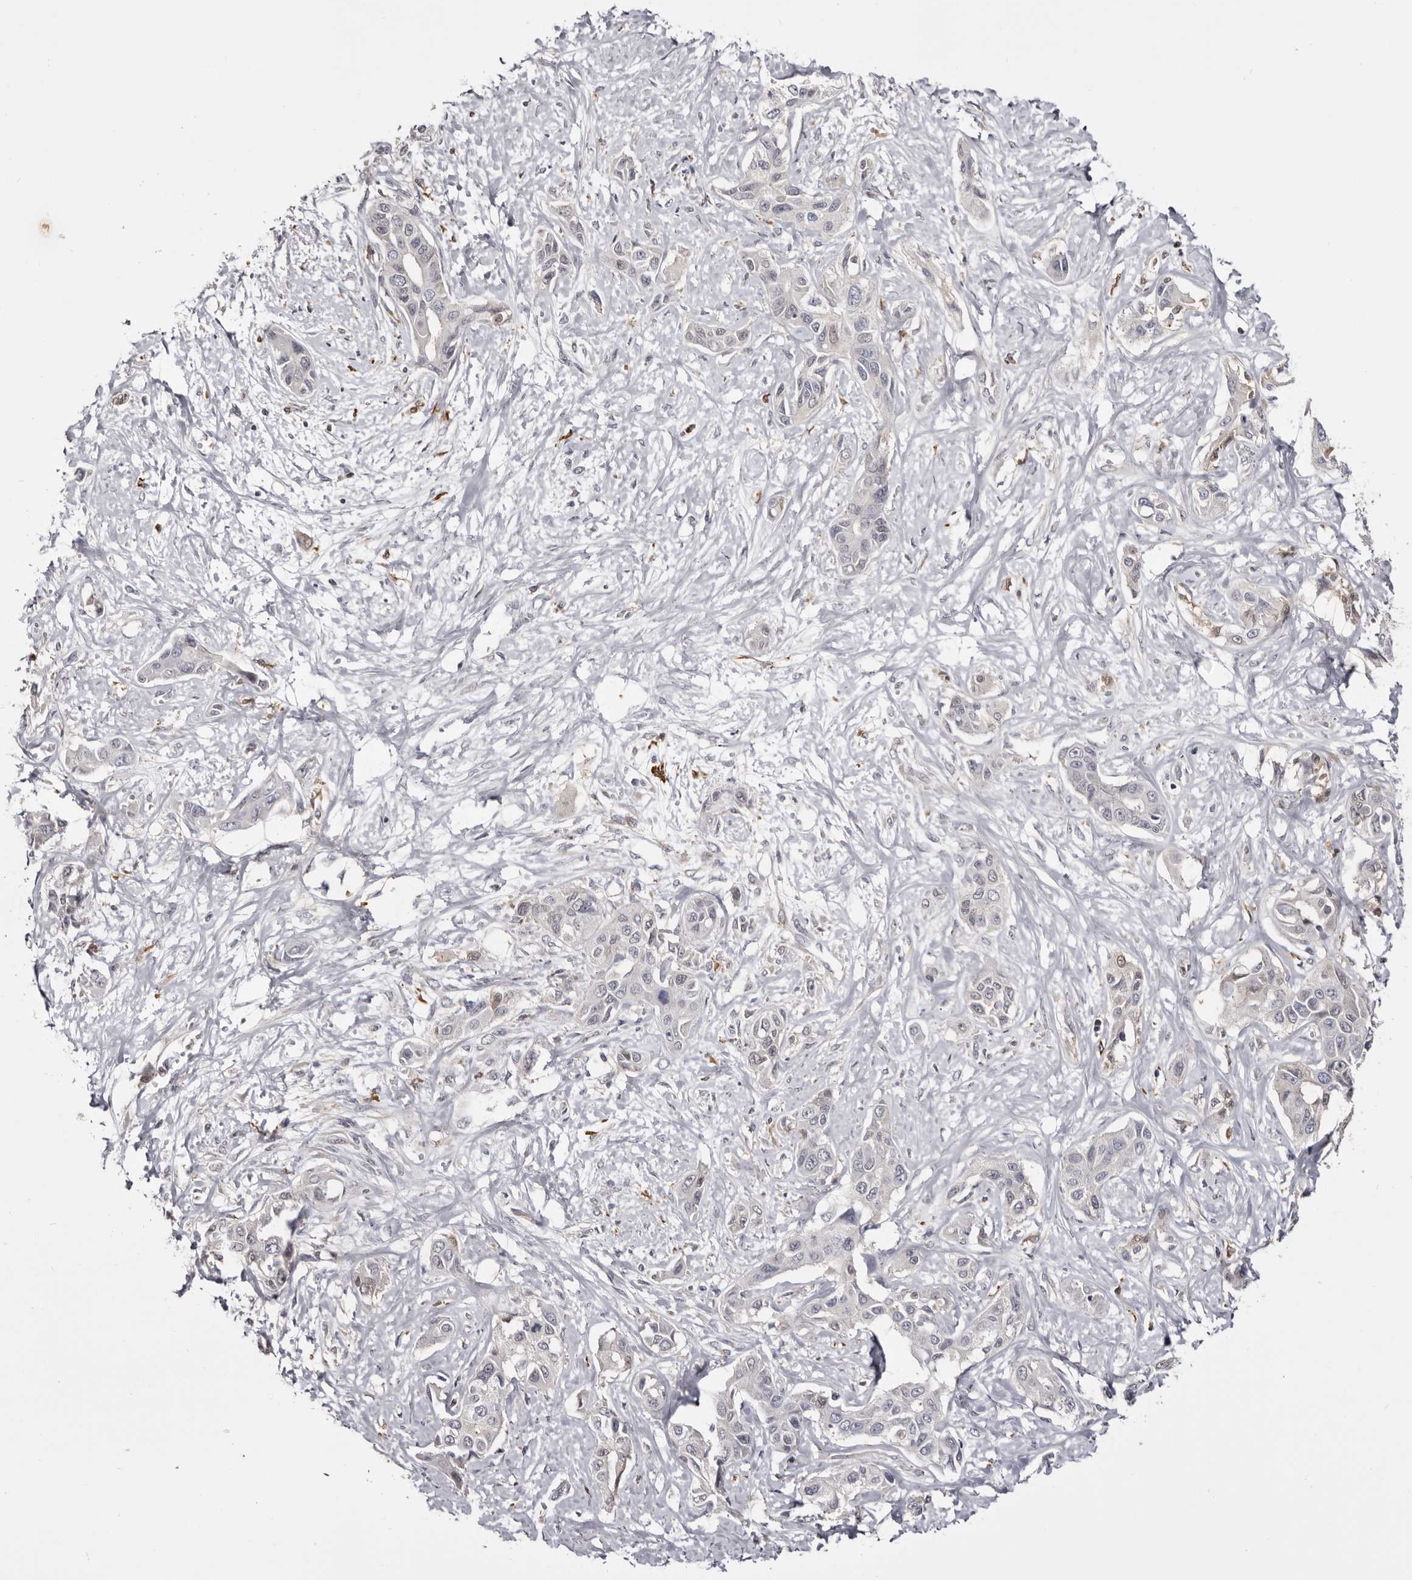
{"staining": {"intensity": "negative", "quantity": "none", "location": "none"}, "tissue": "liver cancer", "cell_type": "Tumor cells", "image_type": "cancer", "snomed": [{"axis": "morphology", "description": "Cholangiocarcinoma"}, {"axis": "topography", "description": "Liver"}], "caption": "Histopathology image shows no protein expression in tumor cells of cholangiocarcinoma (liver) tissue.", "gene": "TNNI1", "patient": {"sex": "male", "age": 59}}